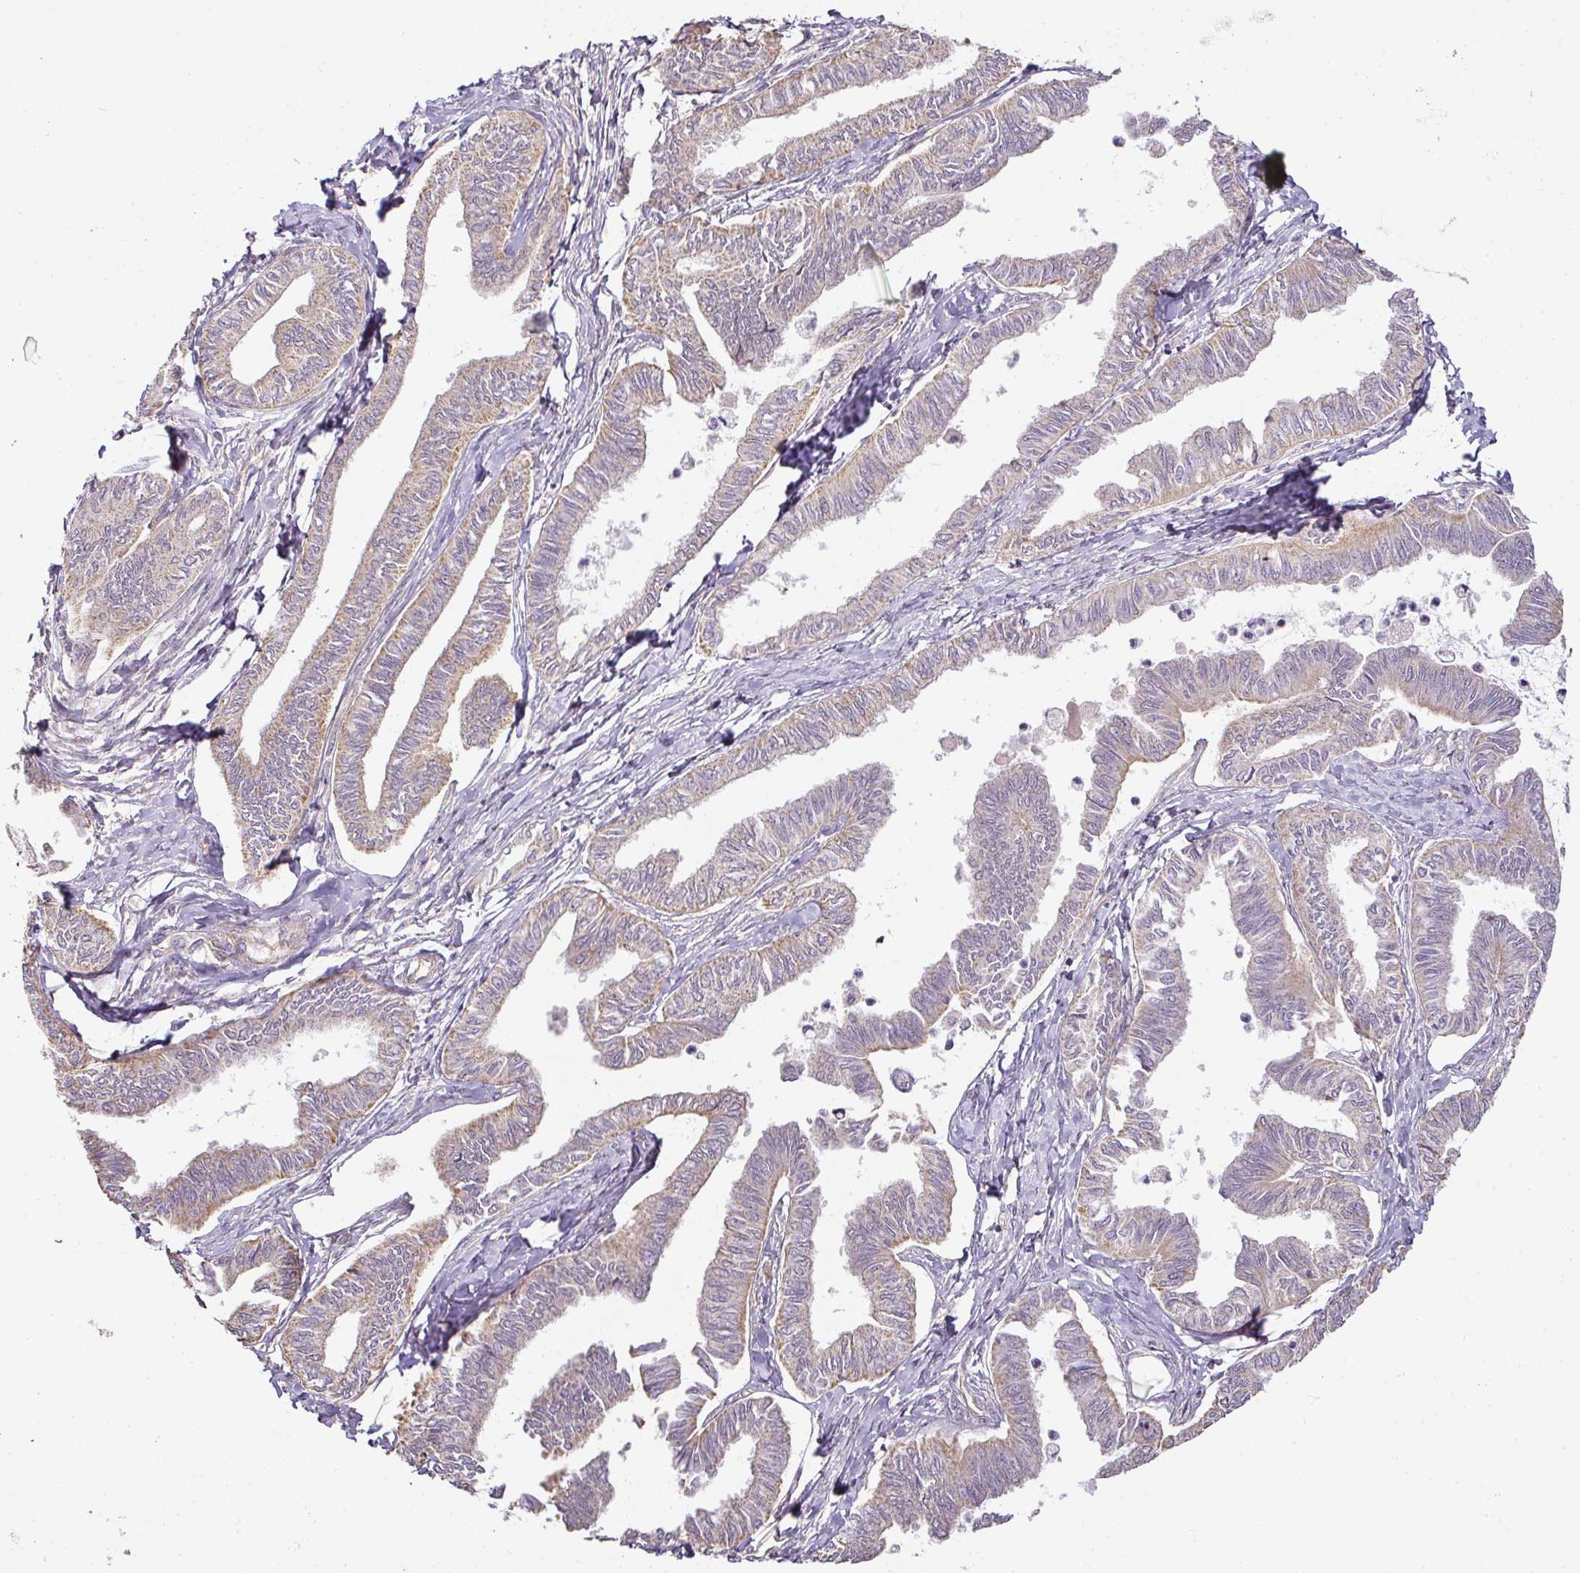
{"staining": {"intensity": "weak", "quantity": "25%-75%", "location": "cytoplasmic/membranous"}, "tissue": "ovarian cancer", "cell_type": "Tumor cells", "image_type": "cancer", "snomed": [{"axis": "morphology", "description": "Carcinoma, endometroid"}, {"axis": "topography", "description": "Ovary"}], "caption": "The image demonstrates a brown stain indicating the presence of a protein in the cytoplasmic/membranous of tumor cells in ovarian cancer (endometroid carcinoma). (IHC, brightfield microscopy, high magnification).", "gene": "MYOM2", "patient": {"sex": "female", "age": 70}}